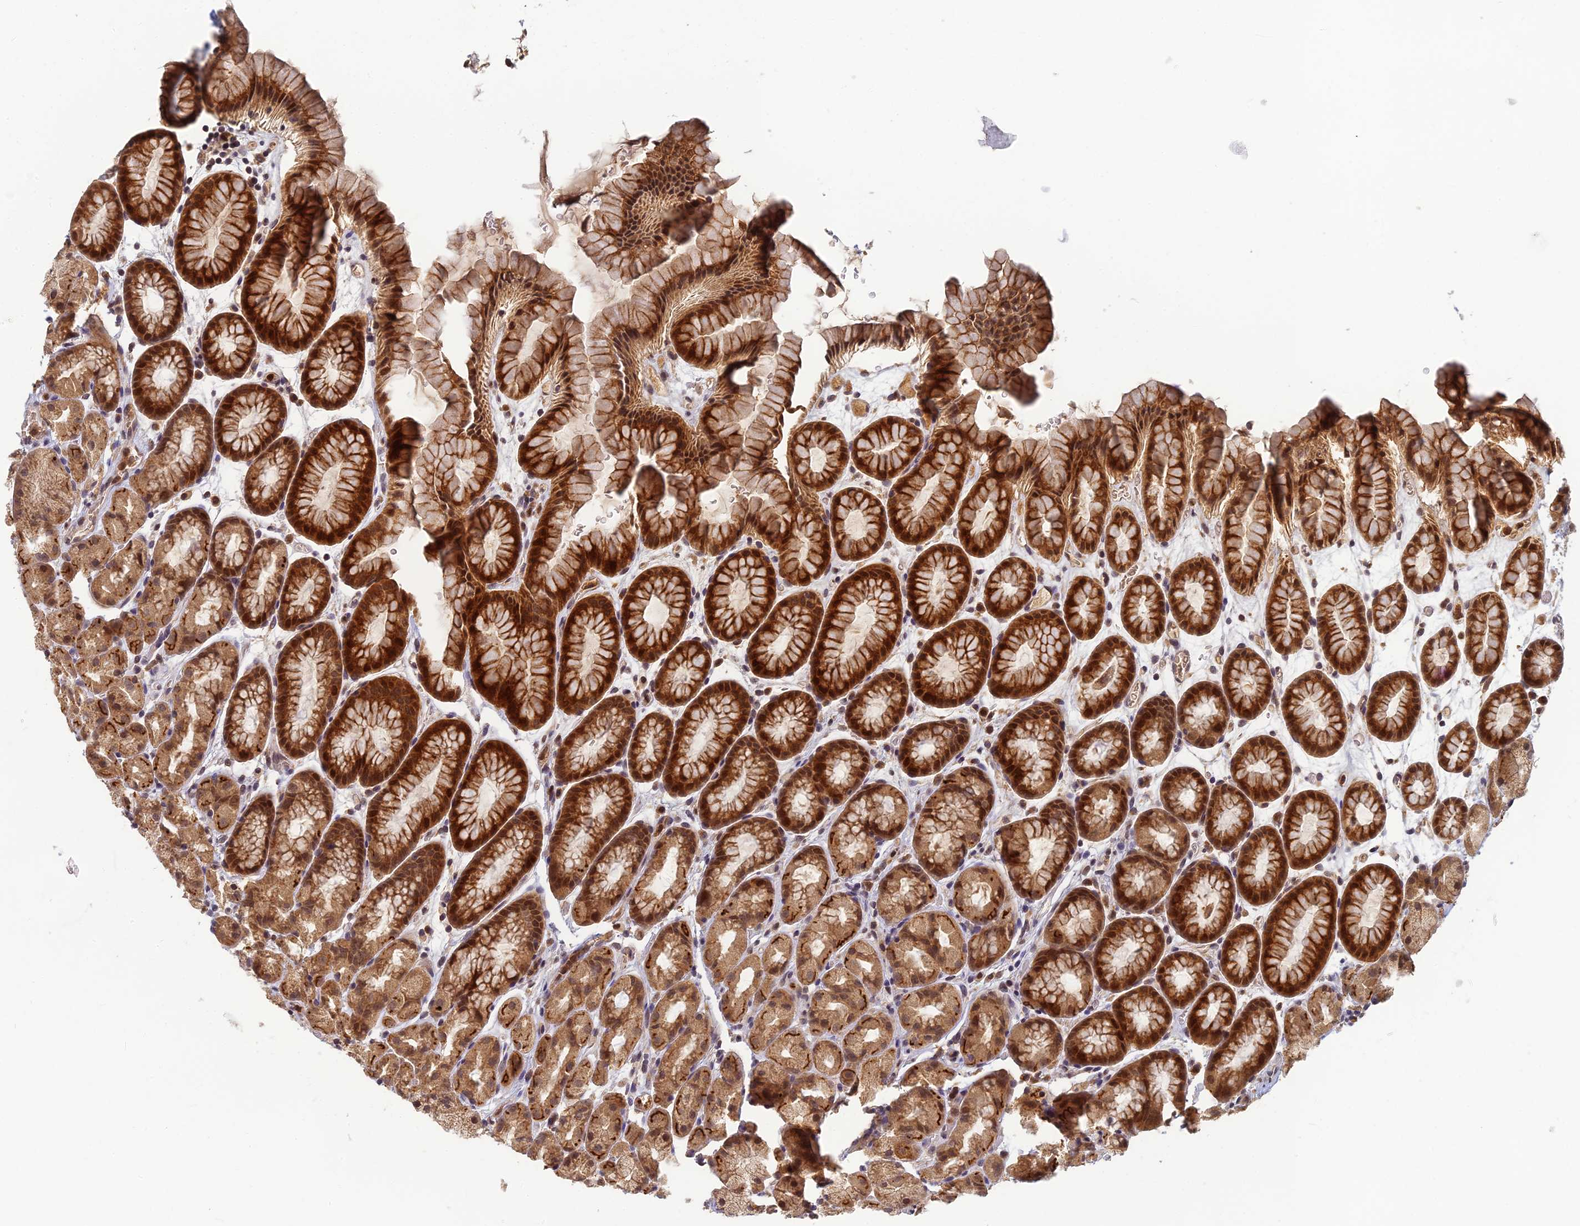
{"staining": {"intensity": "strong", "quantity": ">75%", "location": "cytoplasmic/membranous"}, "tissue": "stomach", "cell_type": "Glandular cells", "image_type": "normal", "snomed": [{"axis": "morphology", "description": "Normal tissue, NOS"}, {"axis": "topography", "description": "Stomach, upper"}, {"axis": "topography", "description": "Stomach"}], "caption": "Stomach stained with immunohistochemistry (IHC) shows strong cytoplasmic/membranous positivity in about >75% of glandular cells. (Stains: DAB in brown, nuclei in blue, Microscopy: brightfield microscopy at high magnification).", "gene": "RGL3", "patient": {"sex": "male", "age": 47}}